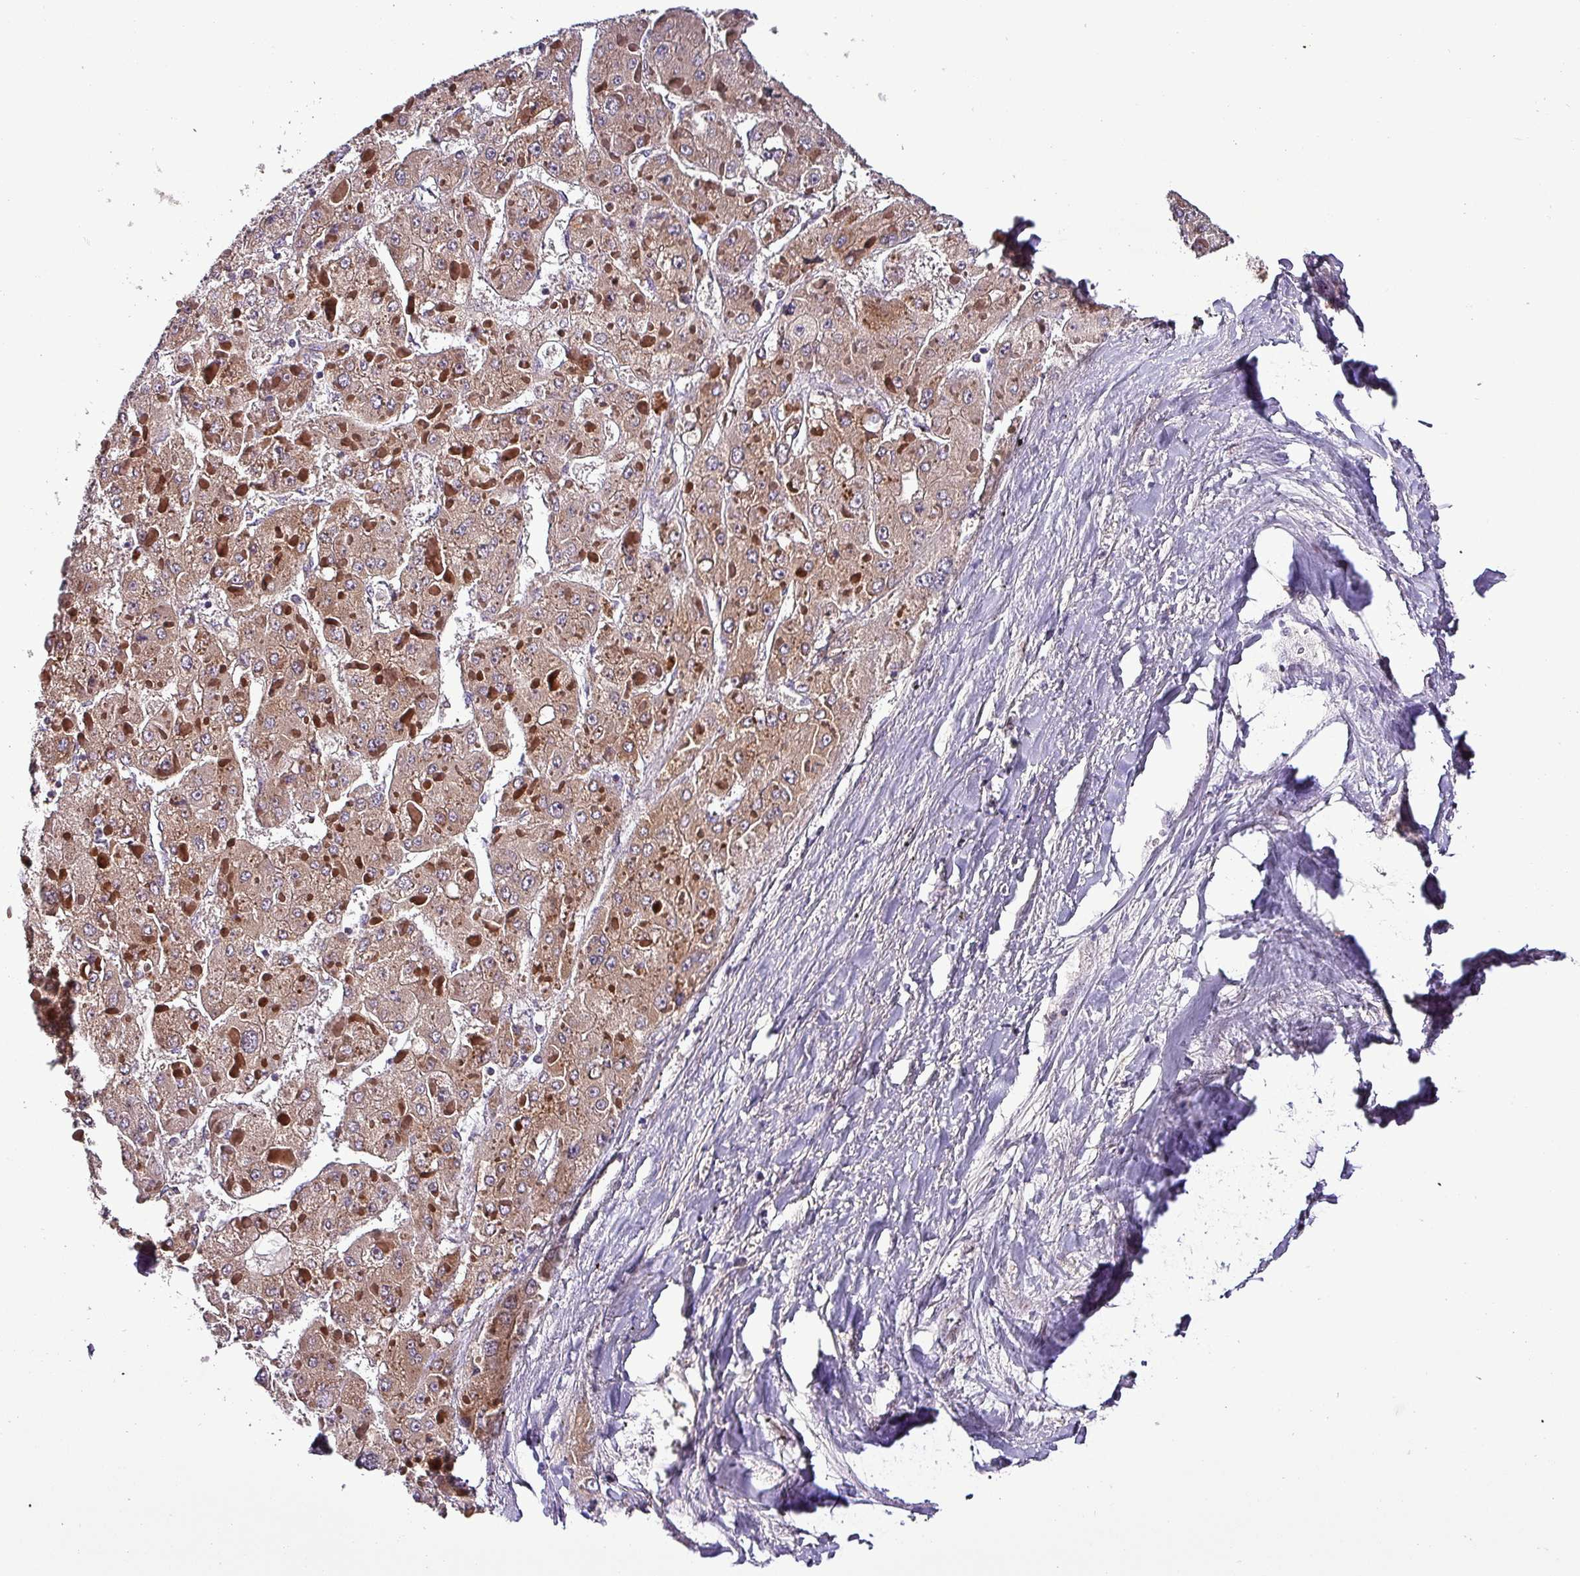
{"staining": {"intensity": "moderate", "quantity": "25%-75%", "location": "cytoplasmic/membranous"}, "tissue": "liver cancer", "cell_type": "Tumor cells", "image_type": "cancer", "snomed": [{"axis": "morphology", "description": "Carcinoma, Hepatocellular, NOS"}, {"axis": "topography", "description": "Liver"}], "caption": "This is an image of immunohistochemistry (IHC) staining of liver cancer (hepatocellular carcinoma), which shows moderate staining in the cytoplasmic/membranous of tumor cells.", "gene": "GRAPL", "patient": {"sex": "female", "age": 73}}